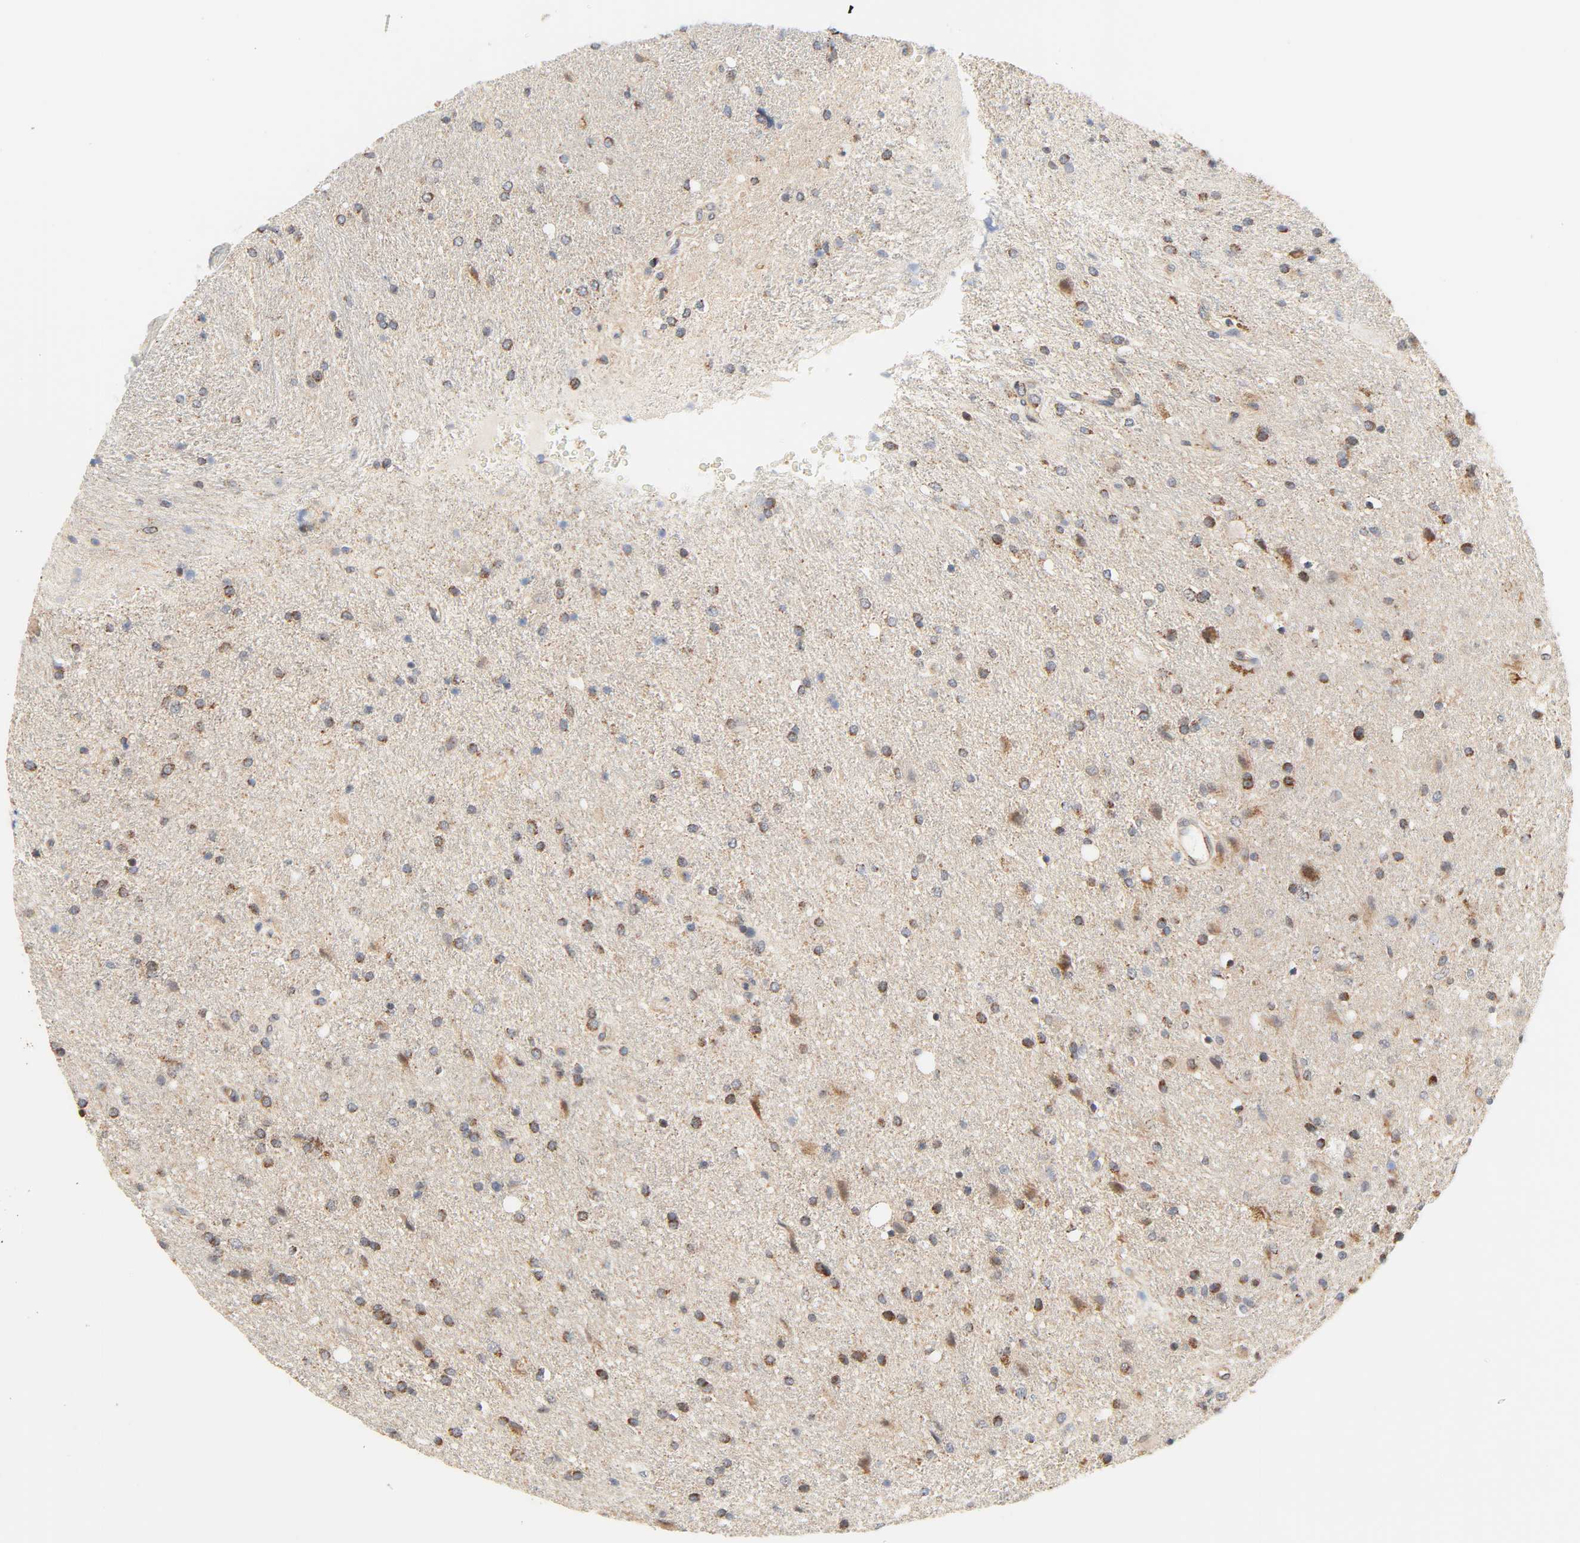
{"staining": {"intensity": "moderate", "quantity": ">75%", "location": "cytoplasmic/membranous"}, "tissue": "glioma", "cell_type": "Tumor cells", "image_type": "cancer", "snomed": [{"axis": "morphology", "description": "Normal tissue, NOS"}, {"axis": "morphology", "description": "Glioma, malignant, High grade"}, {"axis": "topography", "description": "Cerebral cortex"}], "caption": "The histopathology image displays immunohistochemical staining of glioma. There is moderate cytoplasmic/membranous positivity is present in approximately >75% of tumor cells.", "gene": "ZMAT5", "patient": {"sex": "male", "age": 56}}